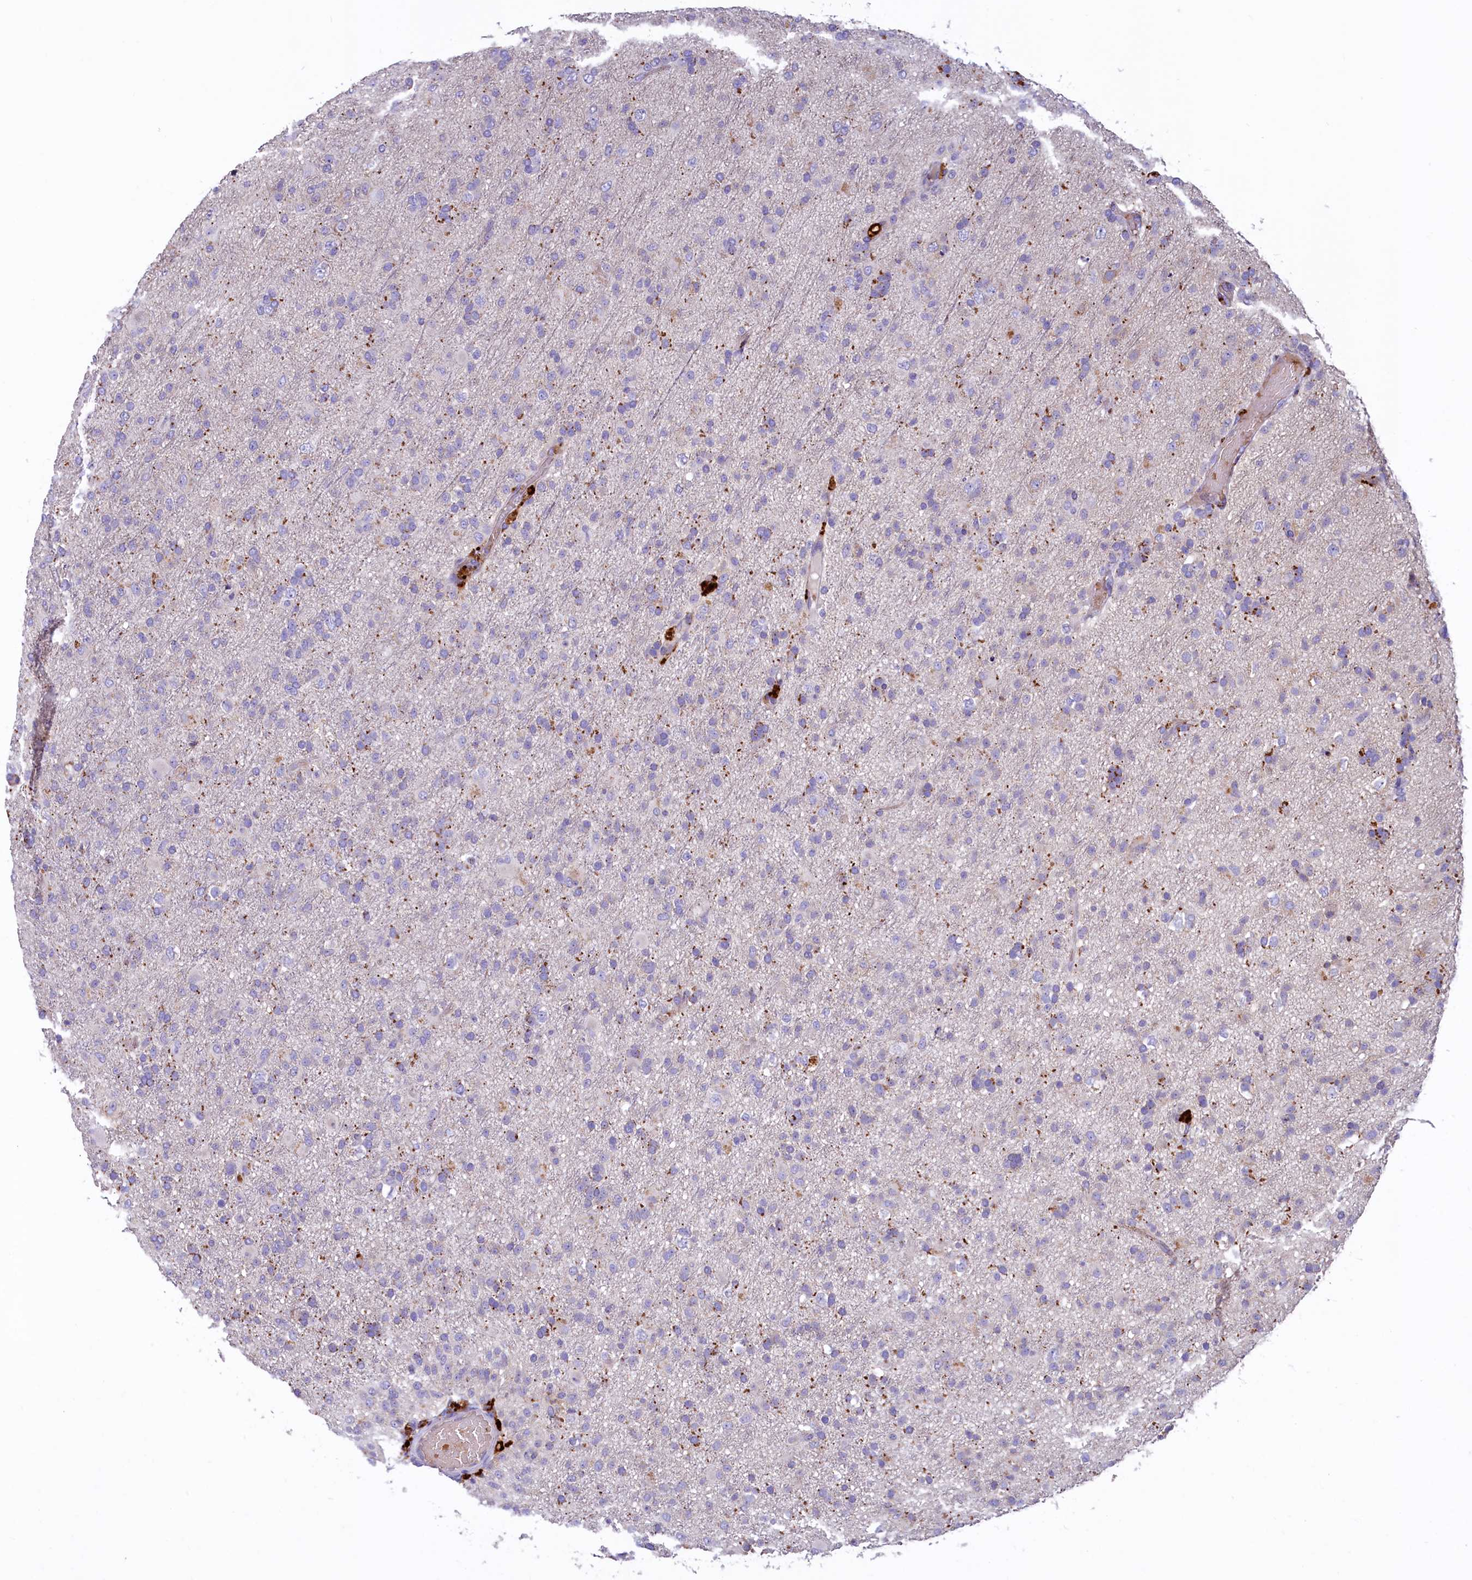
{"staining": {"intensity": "negative", "quantity": "none", "location": "none"}, "tissue": "glioma", "cell_type": "Tumor cells", "image_type": "cancer", "snomed": [{"axis": "morphology", "description": "Glioma, malignant, Low grade"}, {"axis": "topography", "description": "Brain"}], "caption": "This is an IHC micrograph of glioma. There is no staining in tumor cells.", "gene": "HPS6", "patient": {"sex": "male", "age": 65}}